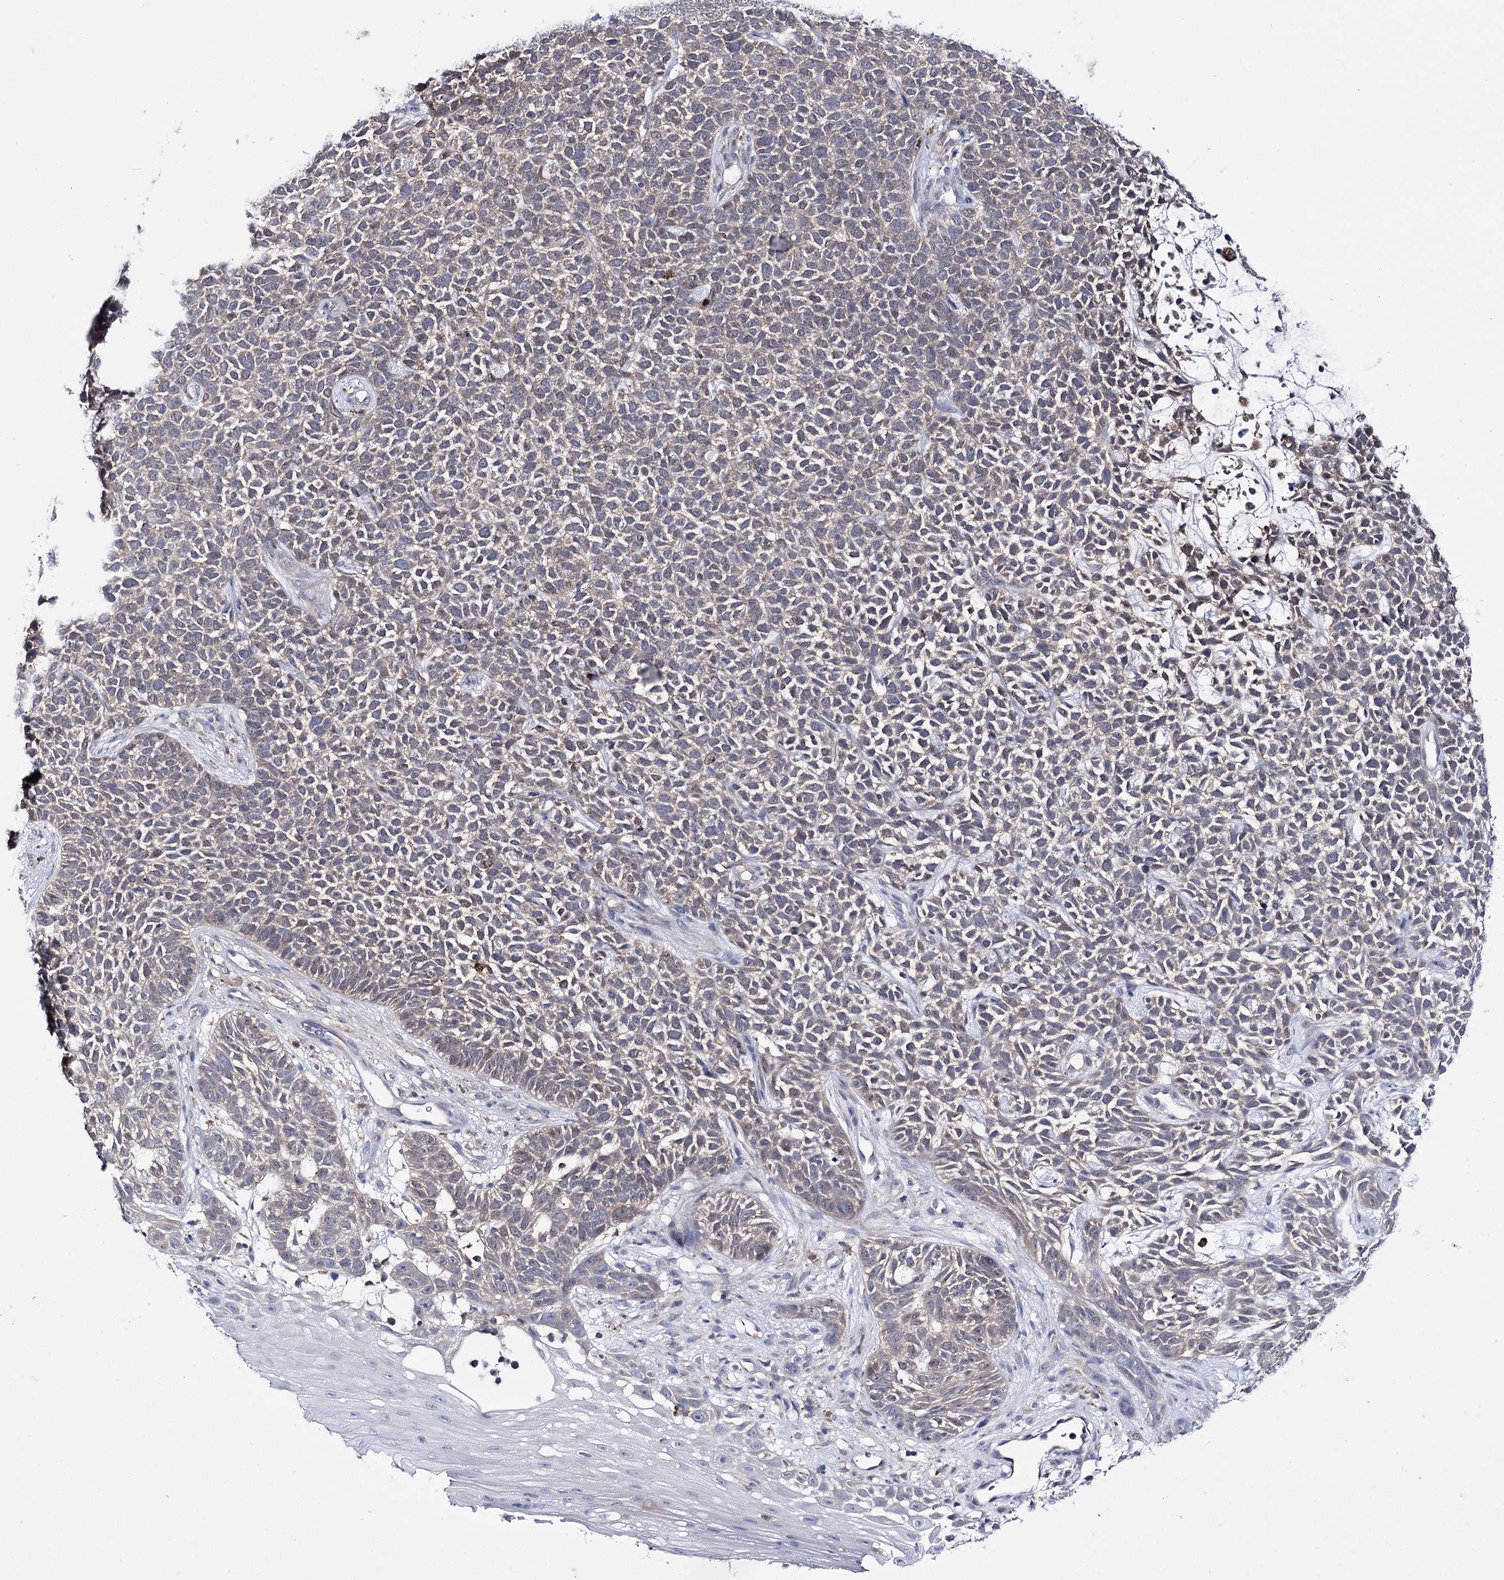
{"staining": {"intensity": "weak", "quantity": ">75%", "location": "cytoplasmic/membranous"}, "tissue": "skin cancer", "cell_type": "Tumor cells", "image_type": "cancer", "snomed": [{"axis": "morphology", "description": "Basal cell carcinoma"}, {"axis": "topography", "description": "Skin"}], "caption": "The immunohistochemical stain shows weak cytoplasmic/membranous positivity in tumor cells of skin cancer (basal cell carcinoma) tissue. Immunohistochemistry stains the protein in brown and the nuclei are stained blue.", "gene": "PTER", "patient": {"sex": "female", "age": 84}}